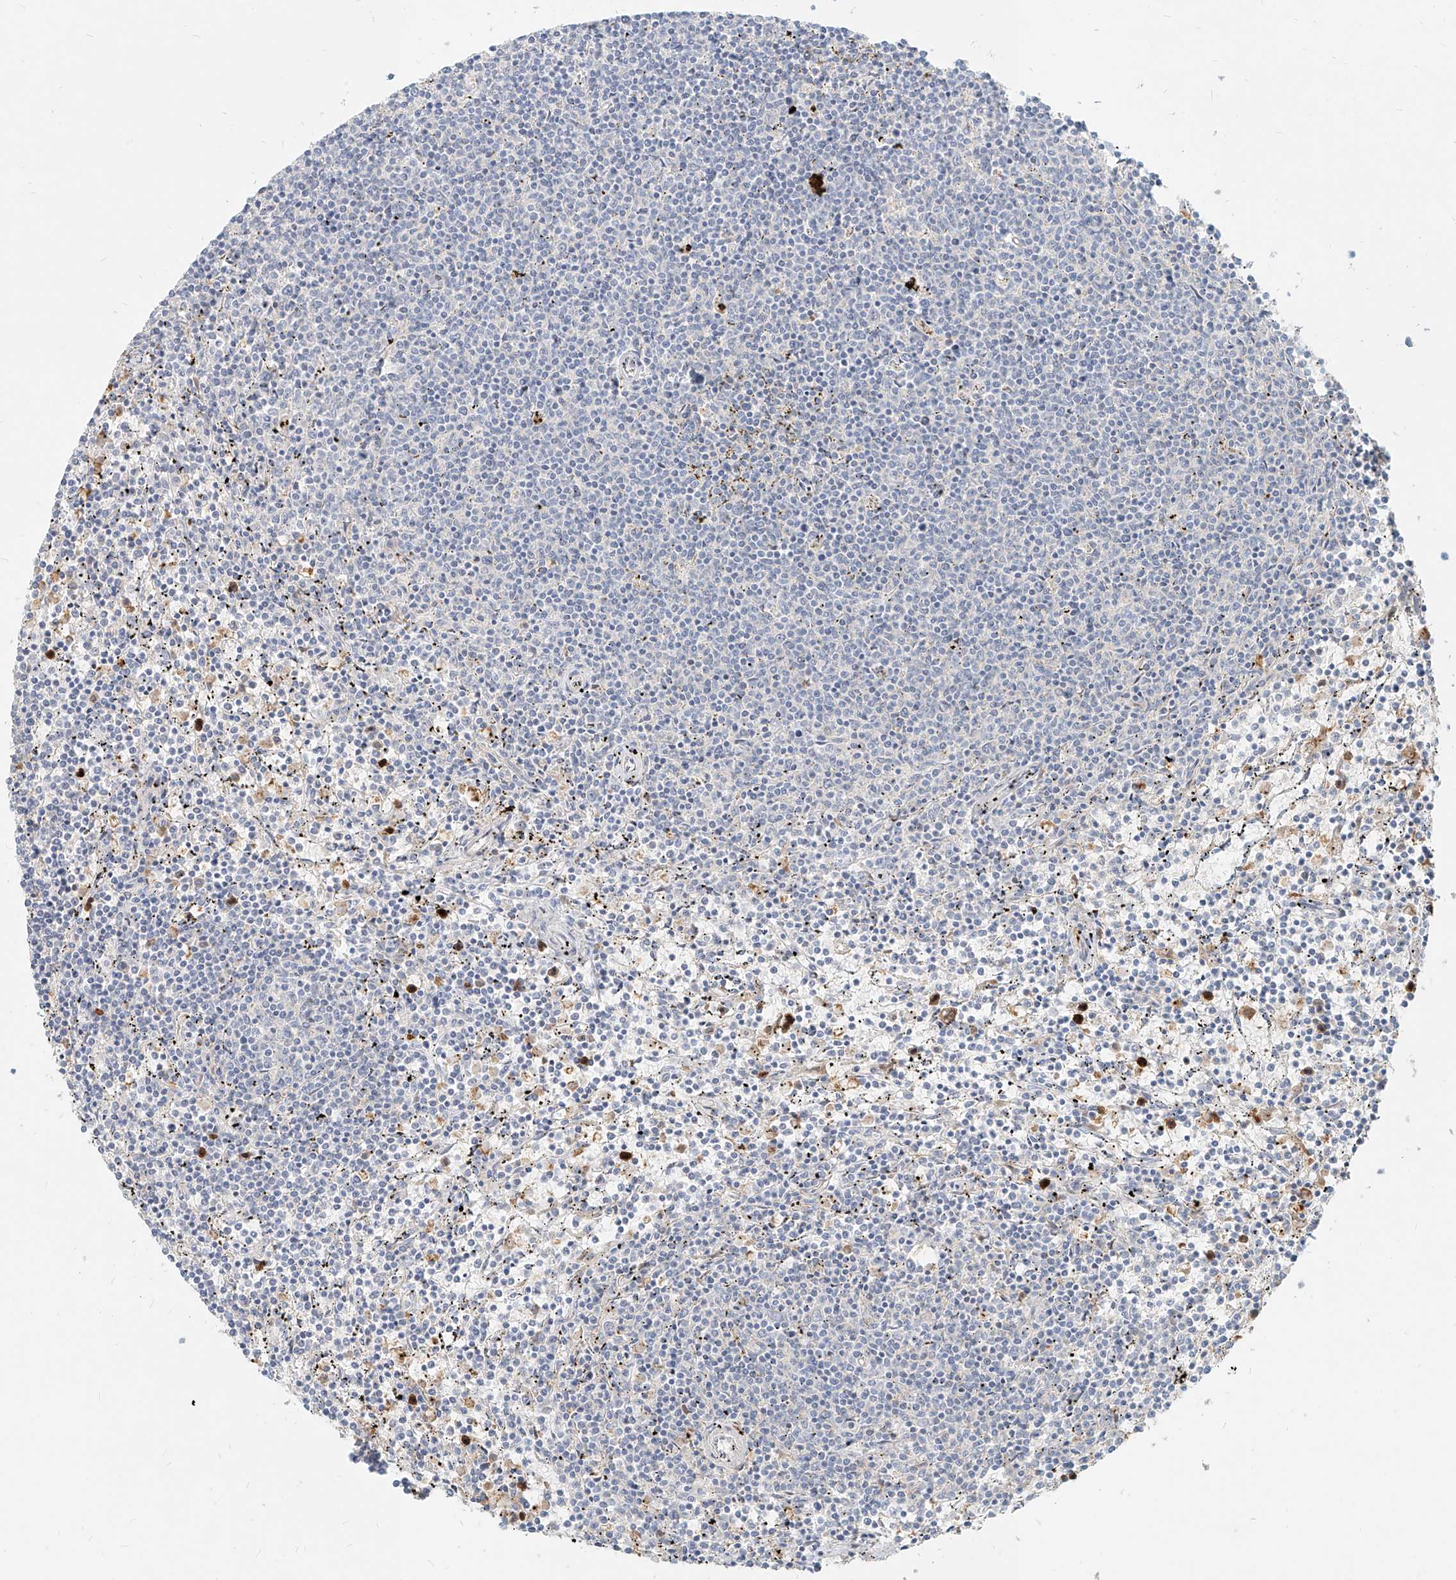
{"staining": {"intensity": "negative", "quantity": "none", "location": "none"}, "tissue": "lymphoma", "cell_type": "Tumor cells", "image_type": "cancer", "snomed": [{"axis": "morphology", "description": "Malignant lymphoma, non-Hodgkin's type, Low grade"}, {"axis": "topography", "description": "Spleen"}], "caption": "This is an immunohistochemistry histopathology image of malignant lymphoma, non-Hodgkin's type (low-grade). There is no staining in tumor cells.", "gene": "PGD", "patient": {"sex": "female", "age": 50}}